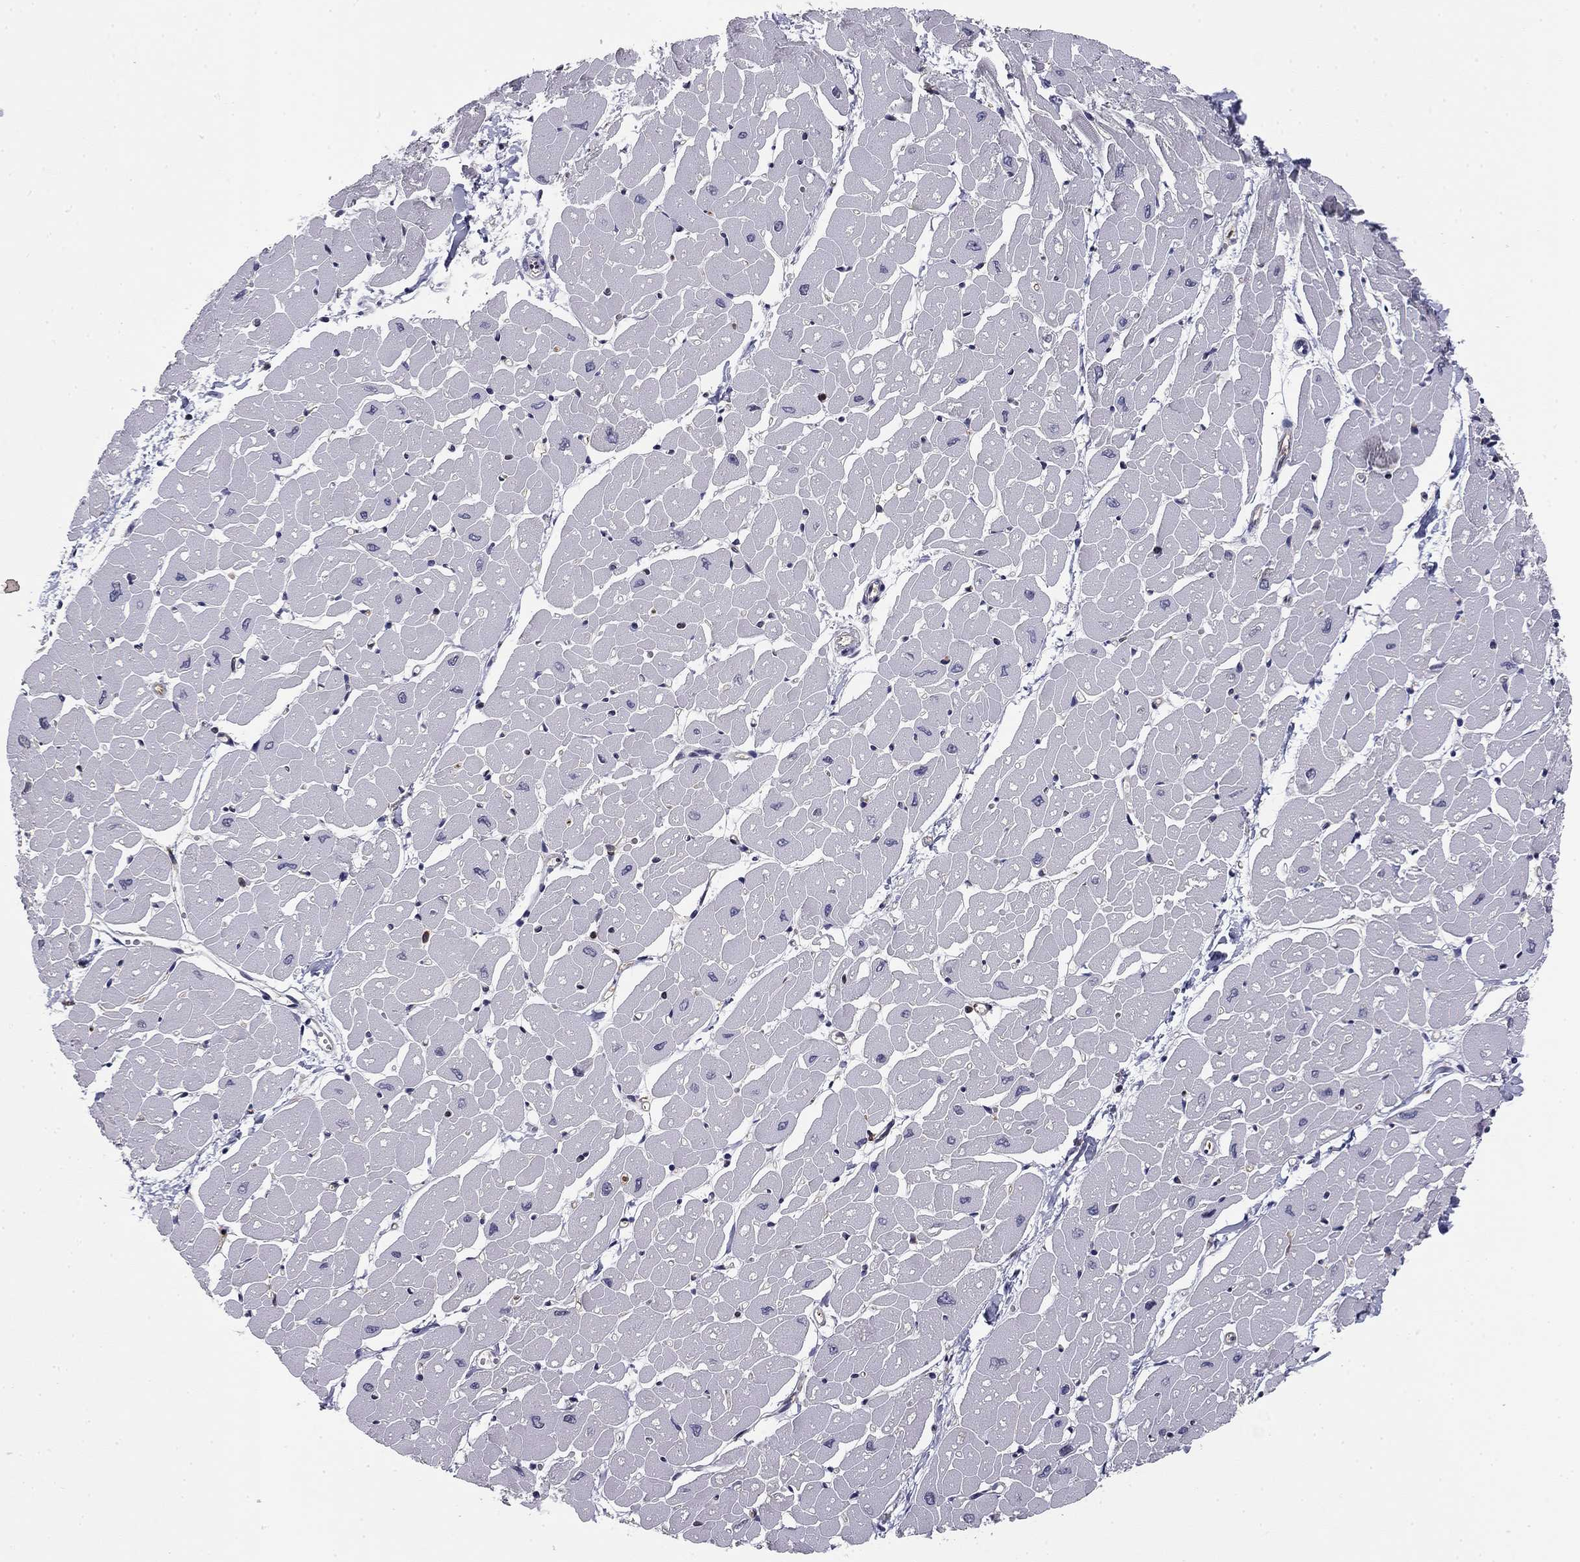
{"staining": {"intensity": "negative", "quantity": "none", "location": "none"}, "tissue": "heart muscle", "cell_type": "Cardiomyocytes", "image_type": "normal", "snomed": [{"axis": "morphology", "description": "Normal tissue, NOS"}, {"axis": "topography", "description": "Heart"}], "caption": "Immunohistochemistry (IHC) image of unremarkable heart muscle: human heart muscle stained with DAB (3,3'-diaminobenzidine) reveals no significant protein positivity in cardiomyocytes.", "gene": "PLCB2", "patient": {"sex": "male", "age": 57}}